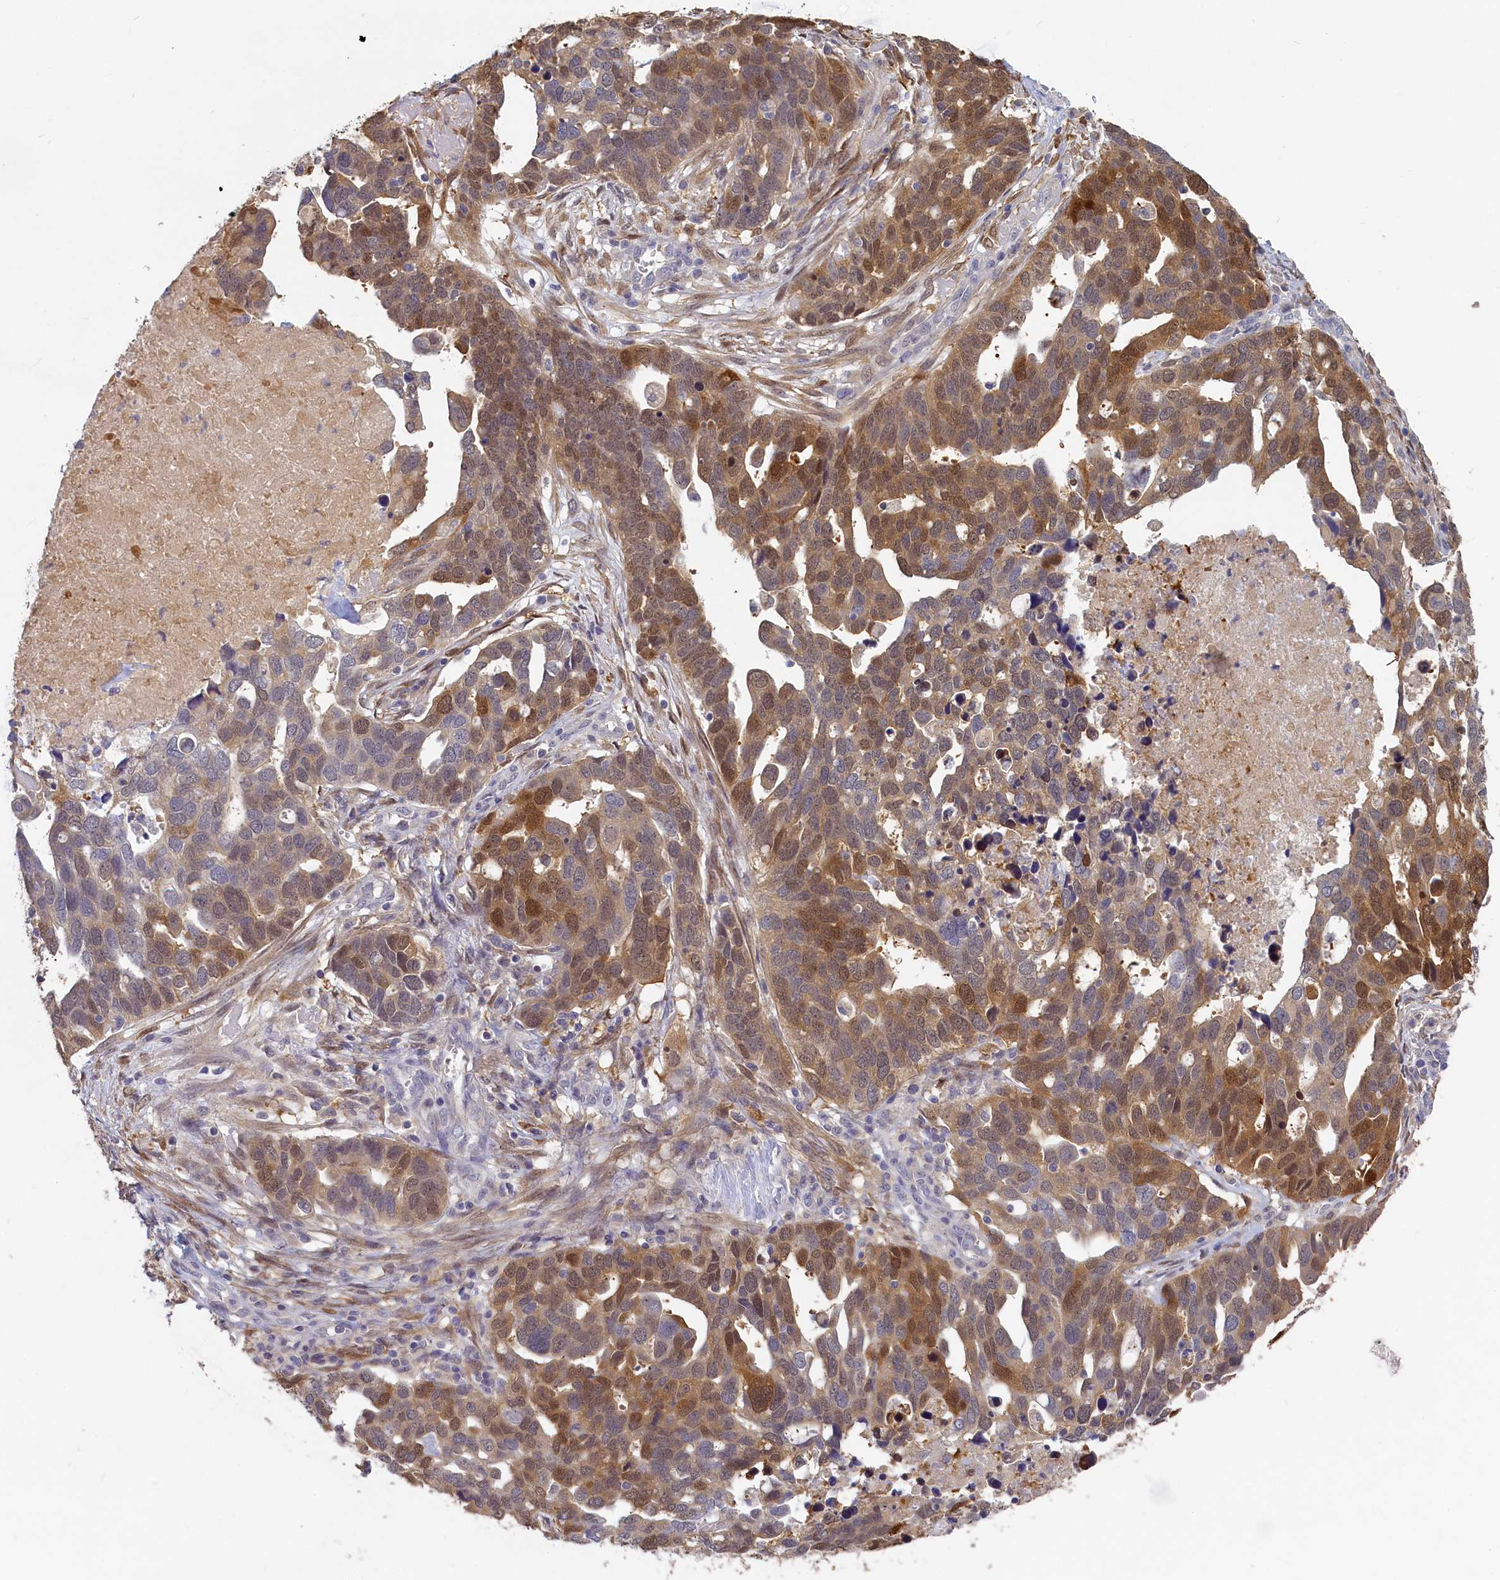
{"staining": {"intensity": "moderate", "quantity": "25%-75%", "location": "cytoplasmic/membranous,nuclear"}, "tissue": "ovarian cancer", "cell_type": "Tumor cells", "image_type": "cancer", "snomed": [{"axis": "morphology", "description": "Cystadenocarcinoma, serous, NOS"}, {"axis": "topography", "description": "Ovary"}], "caption": "Human ovarian serous cystadenocarcinoma stained with a protein marker reveals moderate staining in tumor cells.", "gene": "UCHL3", "patient": {"sex": "female", "age": 54}}